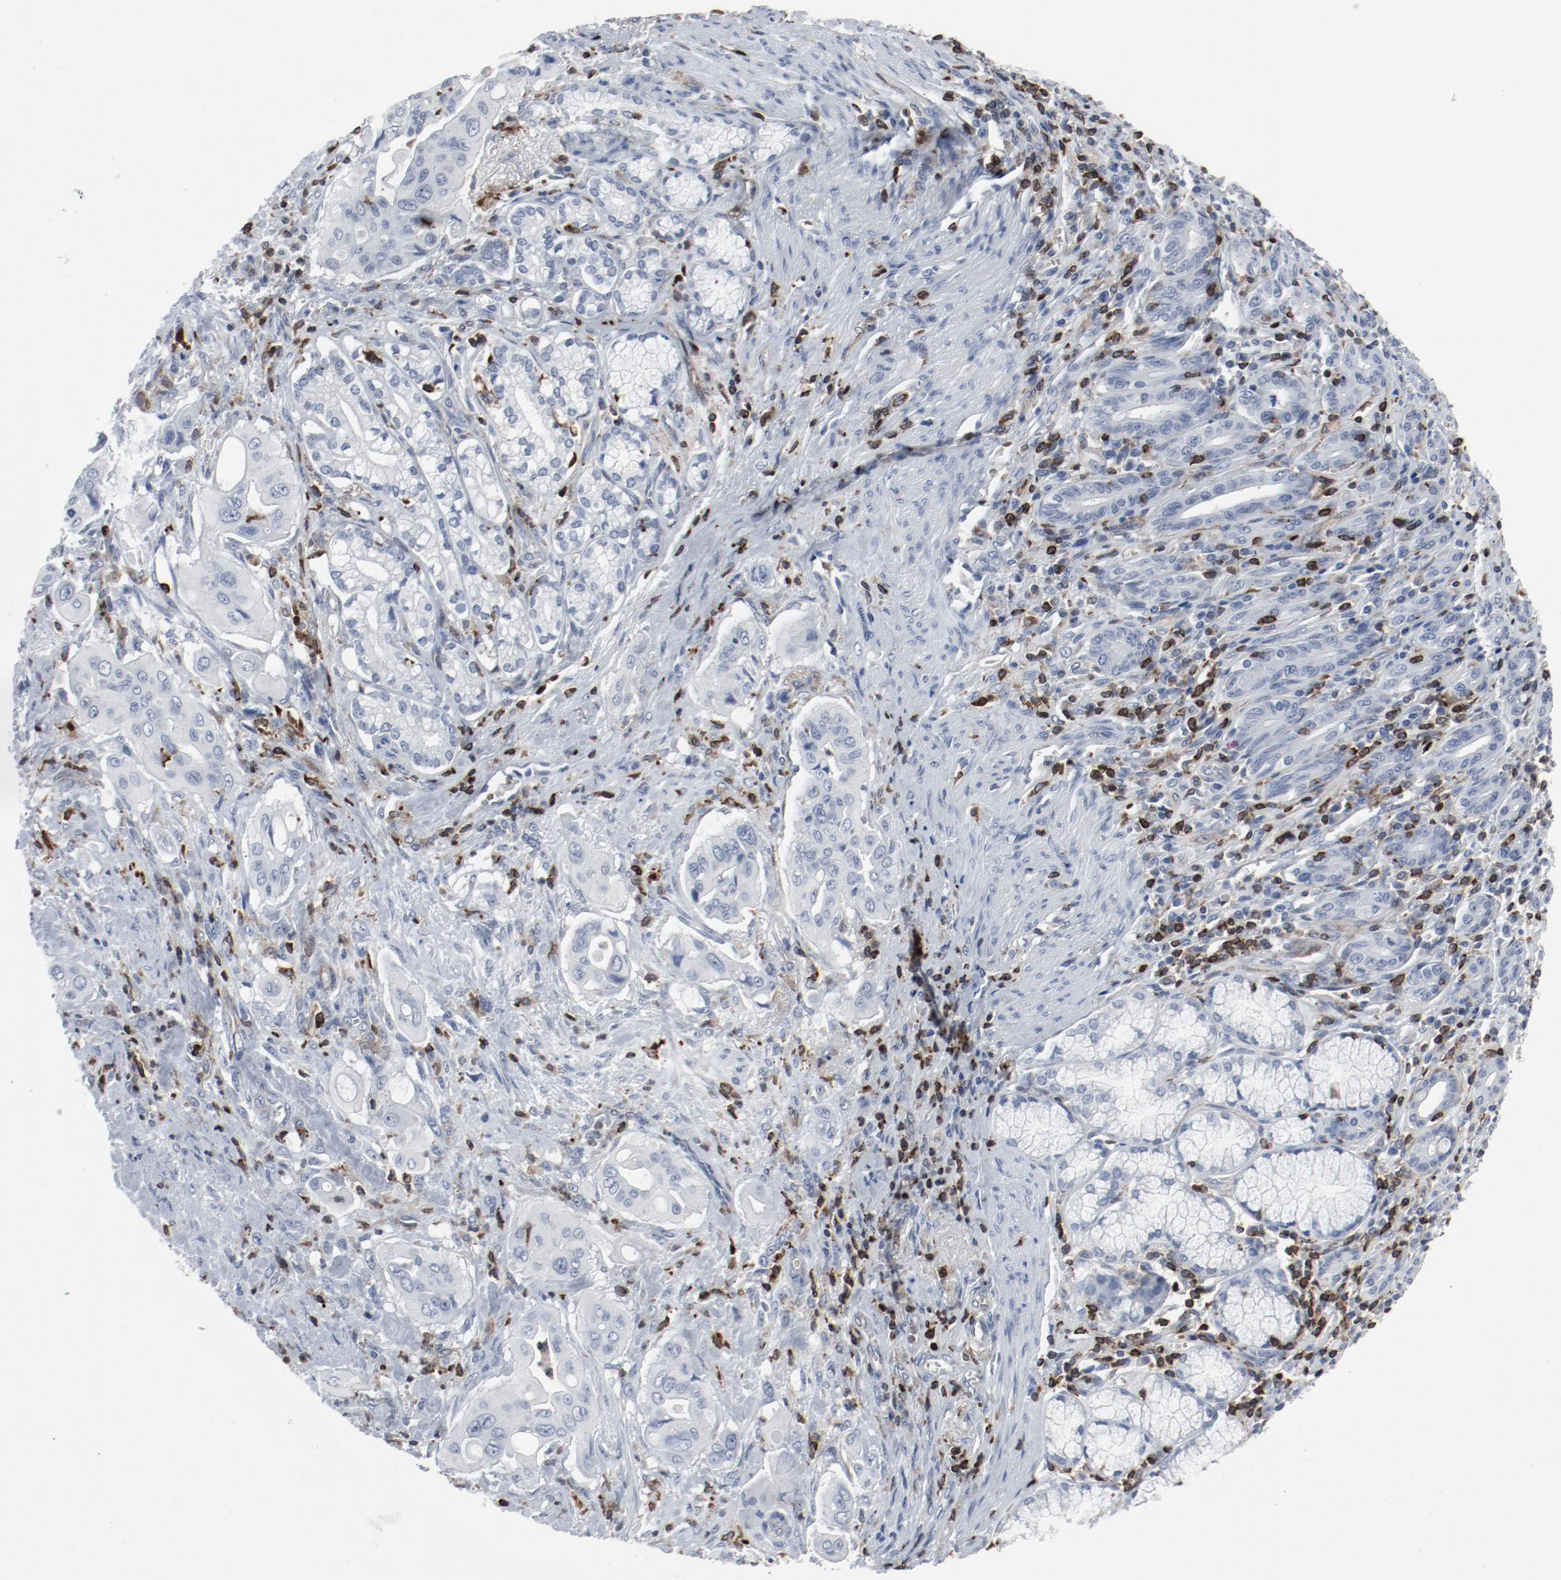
{"staining": {"intensity": "negative", "quantity": "none", "location": "none"}, "tissue": "pancreatic cancer", "cell_type": "Tumor cells", "image_type": "cancer", "snomed": [{"axis": "morphology", "description": "Adenocarcinoma, NOS"}, {"axis": "topography", "description": "Pancreas"}], "caption": "Tumor cells show no significant protein staining in pancreatic adenocarcinoma.", "gene": "LCP2", "patient": {"sex": "male", "age": 77}}